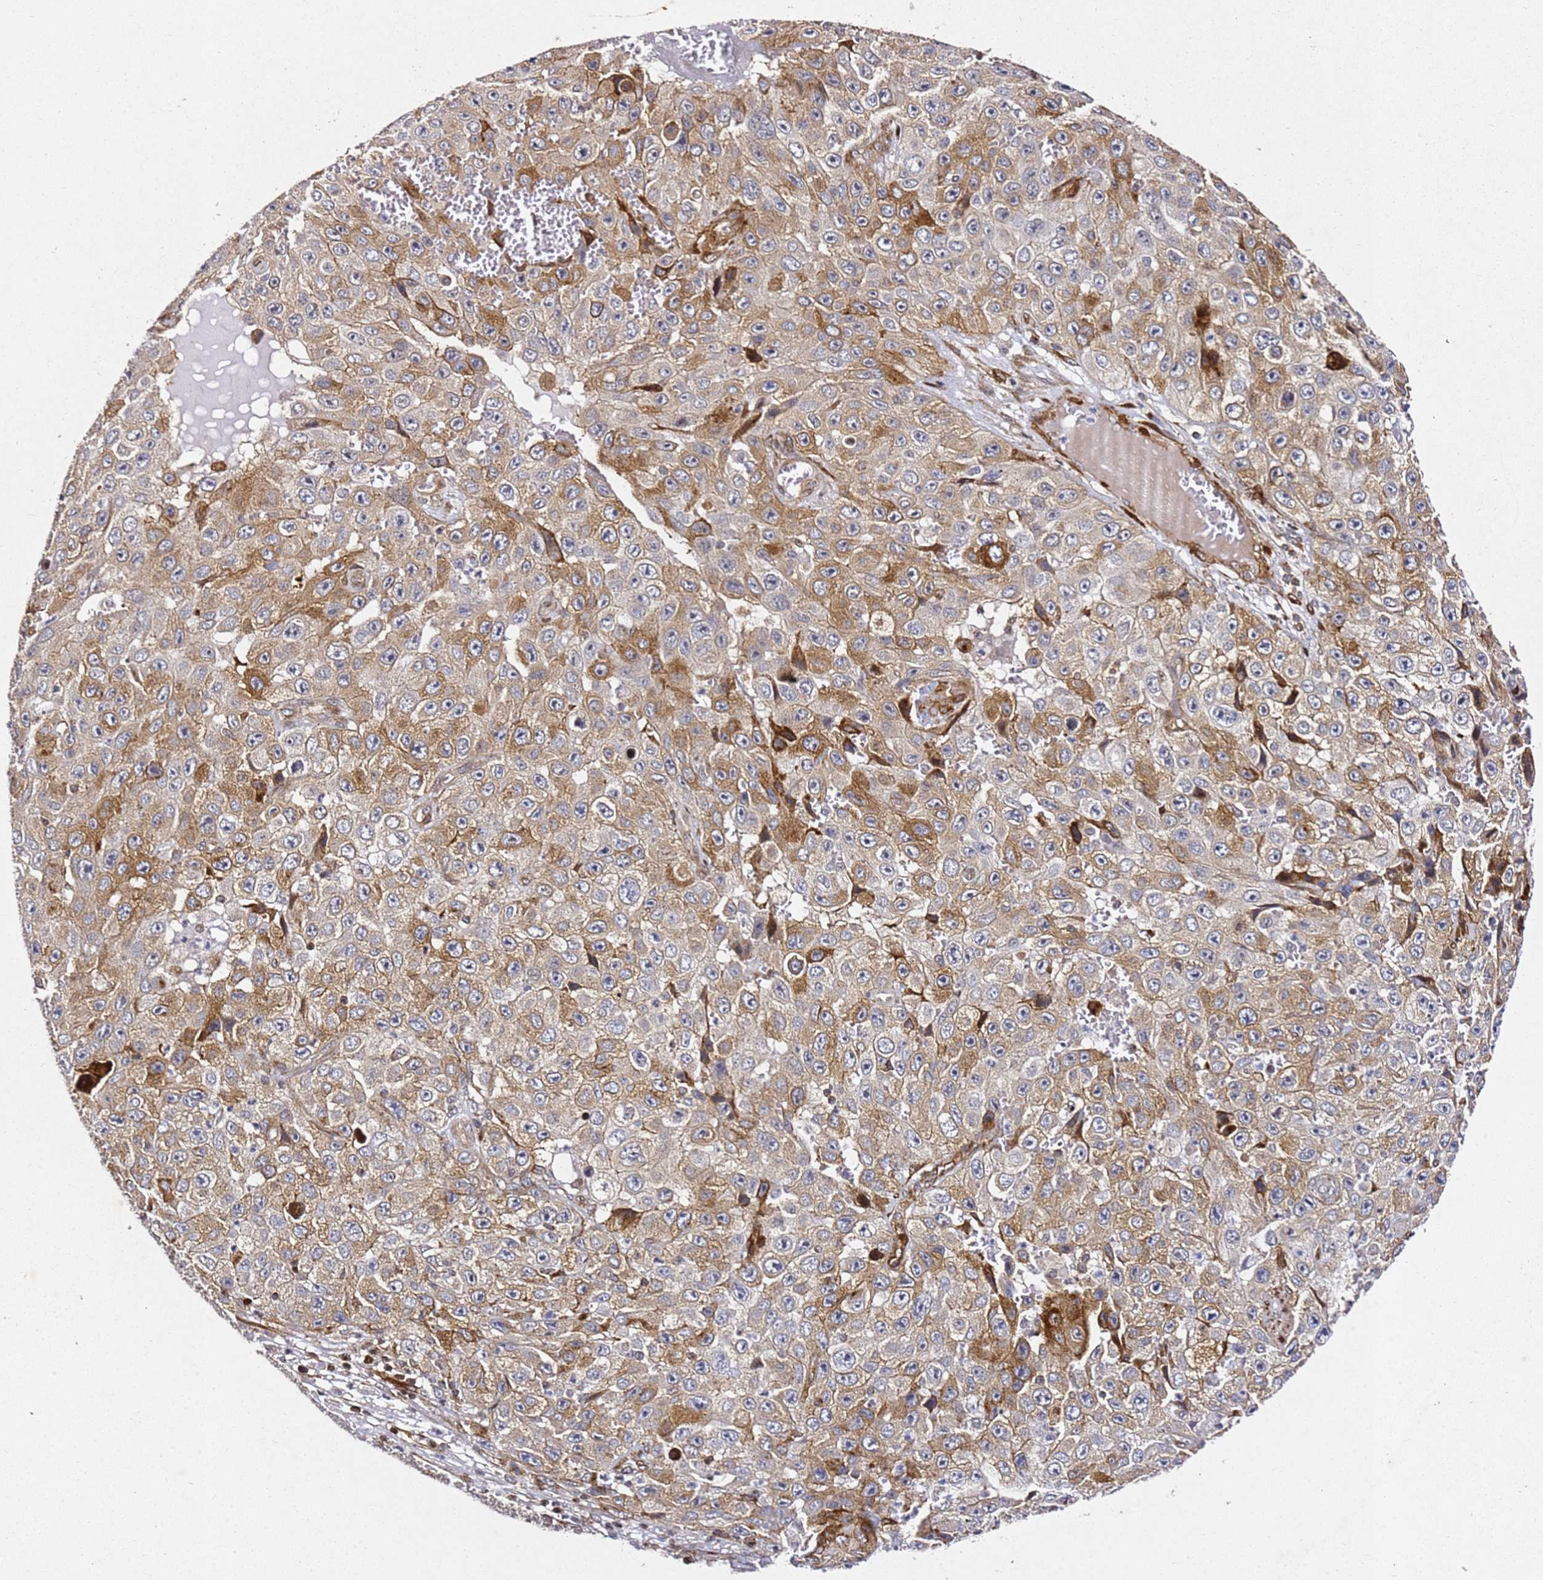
{"staining": {"intensity": "moderate", "quantity": ">75%", "location": "cytoplasmic/membranous"}, "tissue": "skin cancer", "cell_type": "Tumor cells", "image_type": "cancer", "snomed": [{"axis": "morphology", "description": "Squamous cell carcinoma, NOS"}, {"axis": "topography", "description": "Skin"}], "caption": "Brown immunohistochemical staining in squamous cell carcinoma (skin) exhibits moderate cytoplasmic/membranous expression in approximately >75% of tumor cells. Using DAB (3,3'-diaminobenzidine) (brown) and hematoxylin (blue) stains, captured at high magnification using brightfield microscopy.", "gene": "ZNF296", "patient": {"sex": "male", "age": 82}}